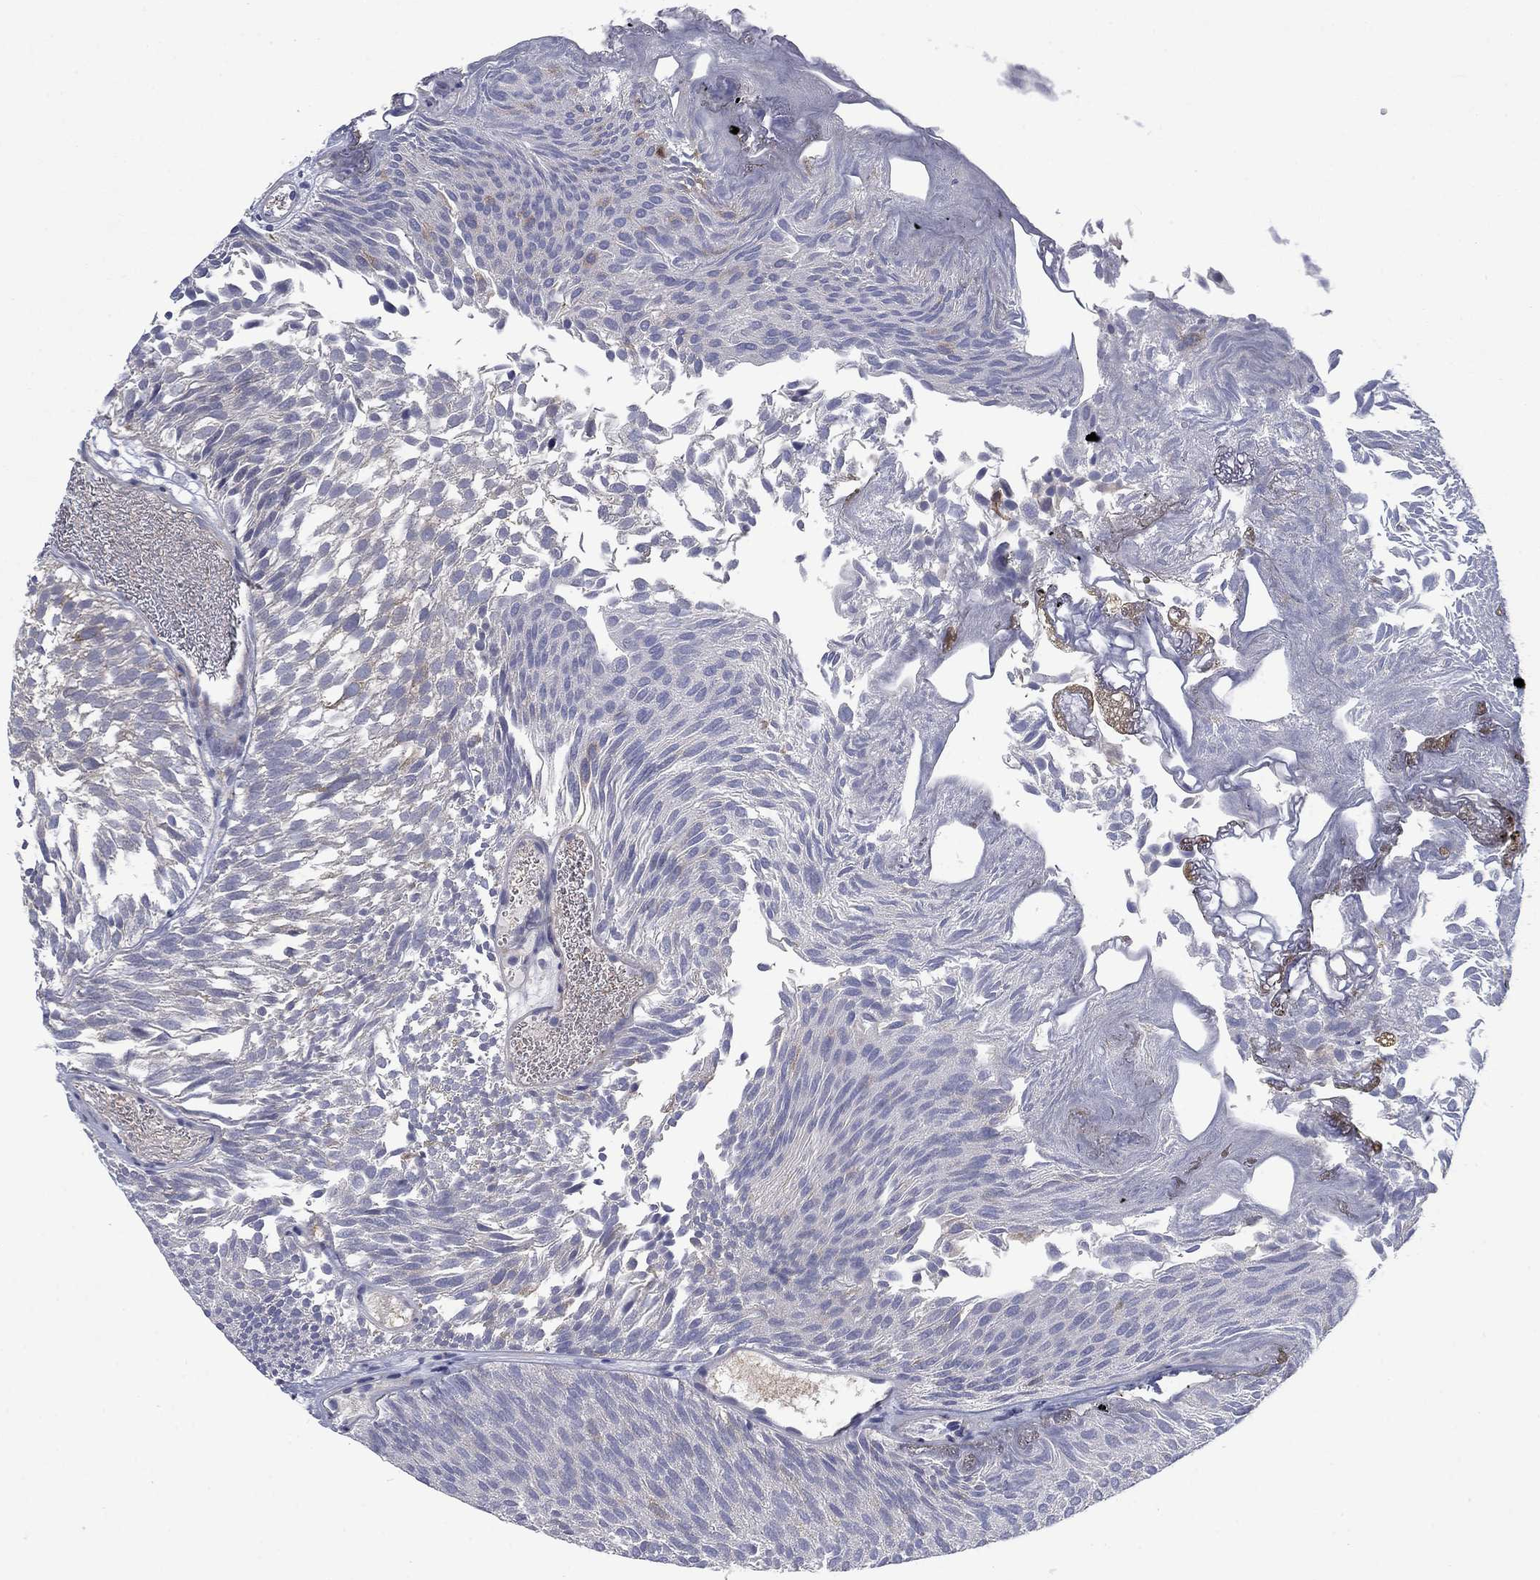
{"staining": {"intensity": "weak", "quantity": "<25%", "location": "cytoplasmic/membranous"}, "tissue": "urothelial cancer", "cell_type": "Tumor cells", "image_type": "cancer", "snomed": [{"axis": "morphology", "description": "Urothelial carcinoma, Low grade"}, {"axis": "topography", "description": "Urinary bladder"}], "caption": "DAB immunohistochemical staining of urothelial carcinoma (low-grade) exhibits no significant staining in tumor cells.", "gene": "KIF15", "patient": {"sex": "male", "age": 52}}